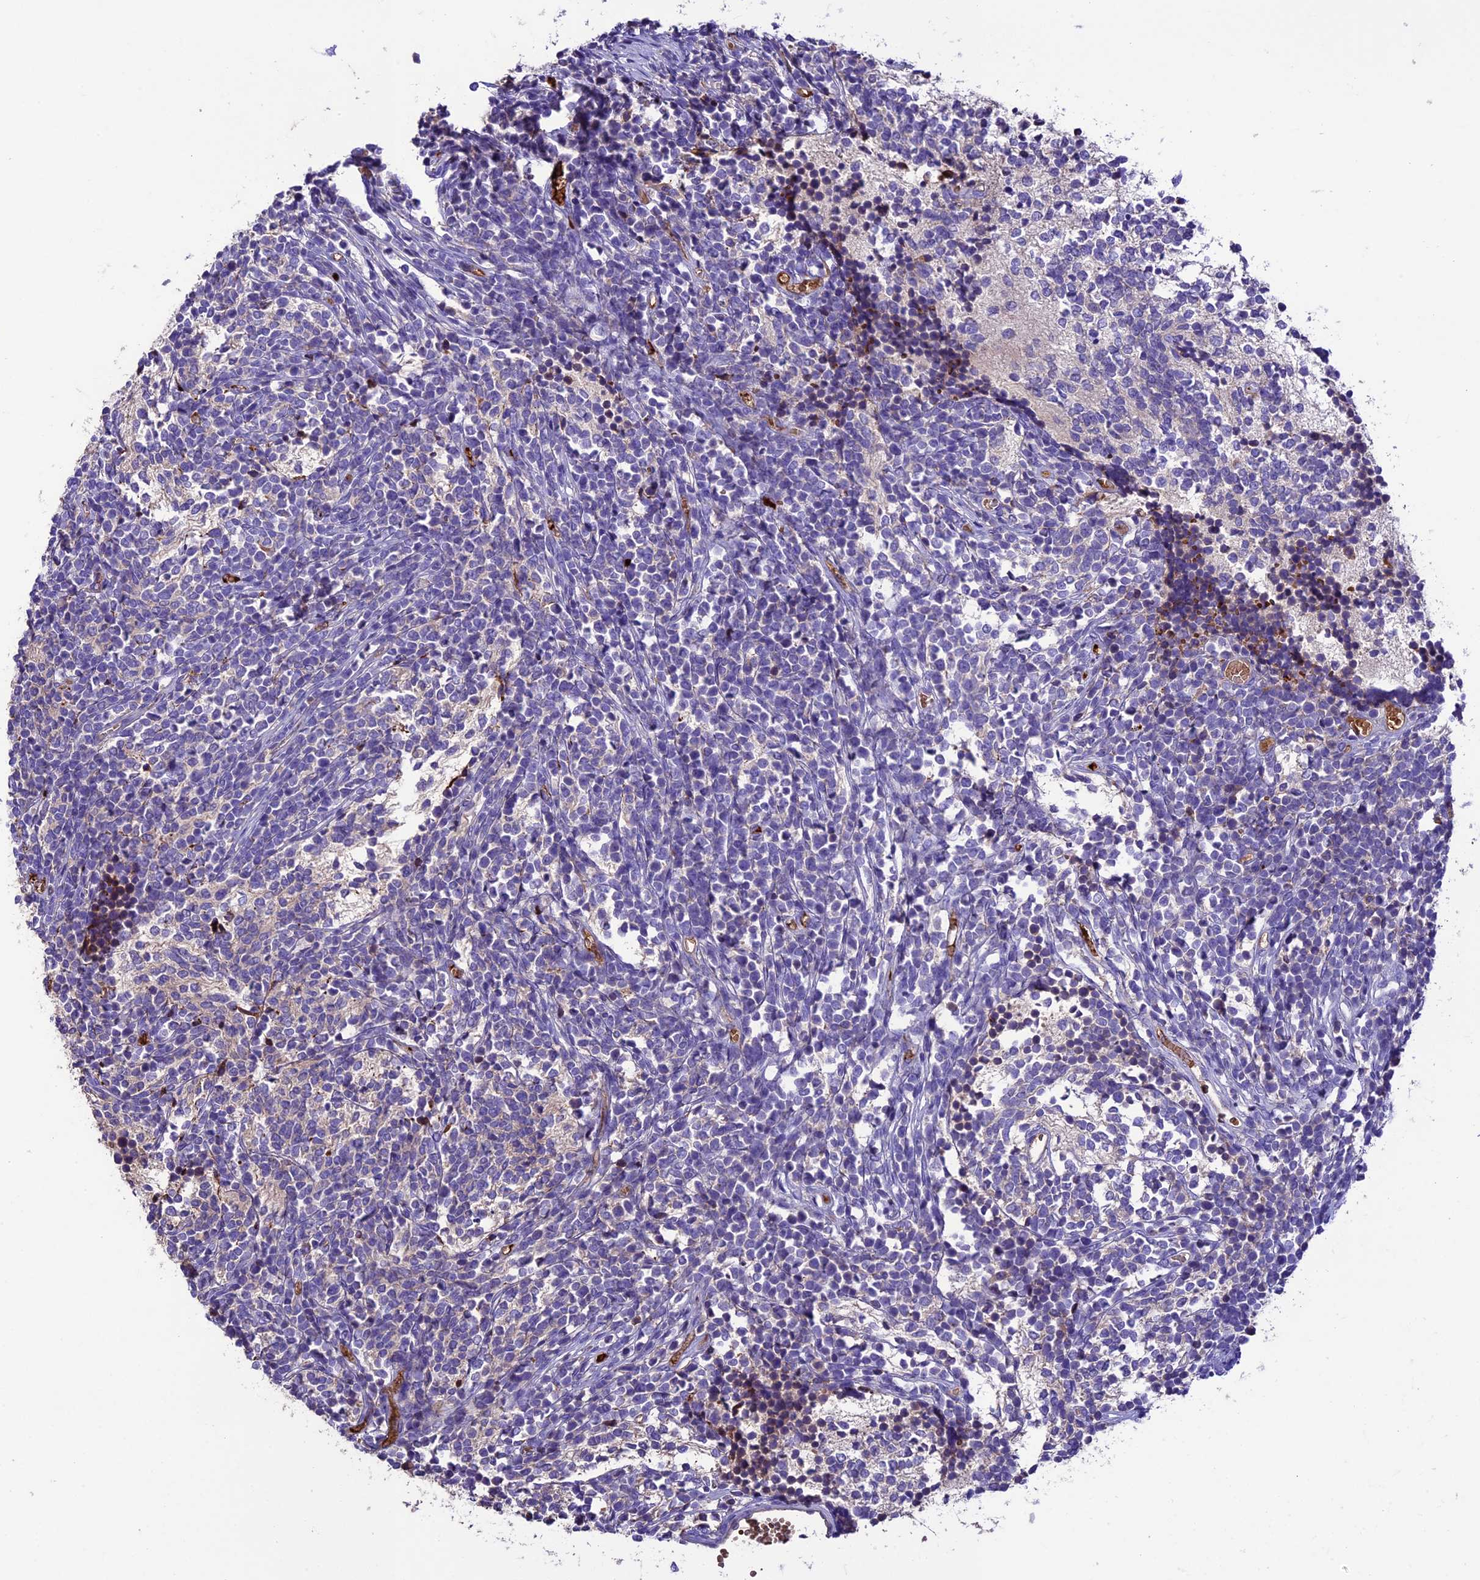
{"staining": {"intensity": "negative", "quantity": "none", "location": "none"}, "tissue": "glioma", "cell_type": "Tumor cells", "image_type": "cancer", "snomed": [{"axis": "morphology", "description": "Glioma, malignant, Low grade"}, {"axis": "topography", "description": "Brain"}], "caption": "This is an immunohistochemistry (IHC) histopathology image of human low-grade glioma (malignant). There is no positivity in tumor cells.", "gene": "TCP11L2", "patient": {"sex": "female", "age": 1}}